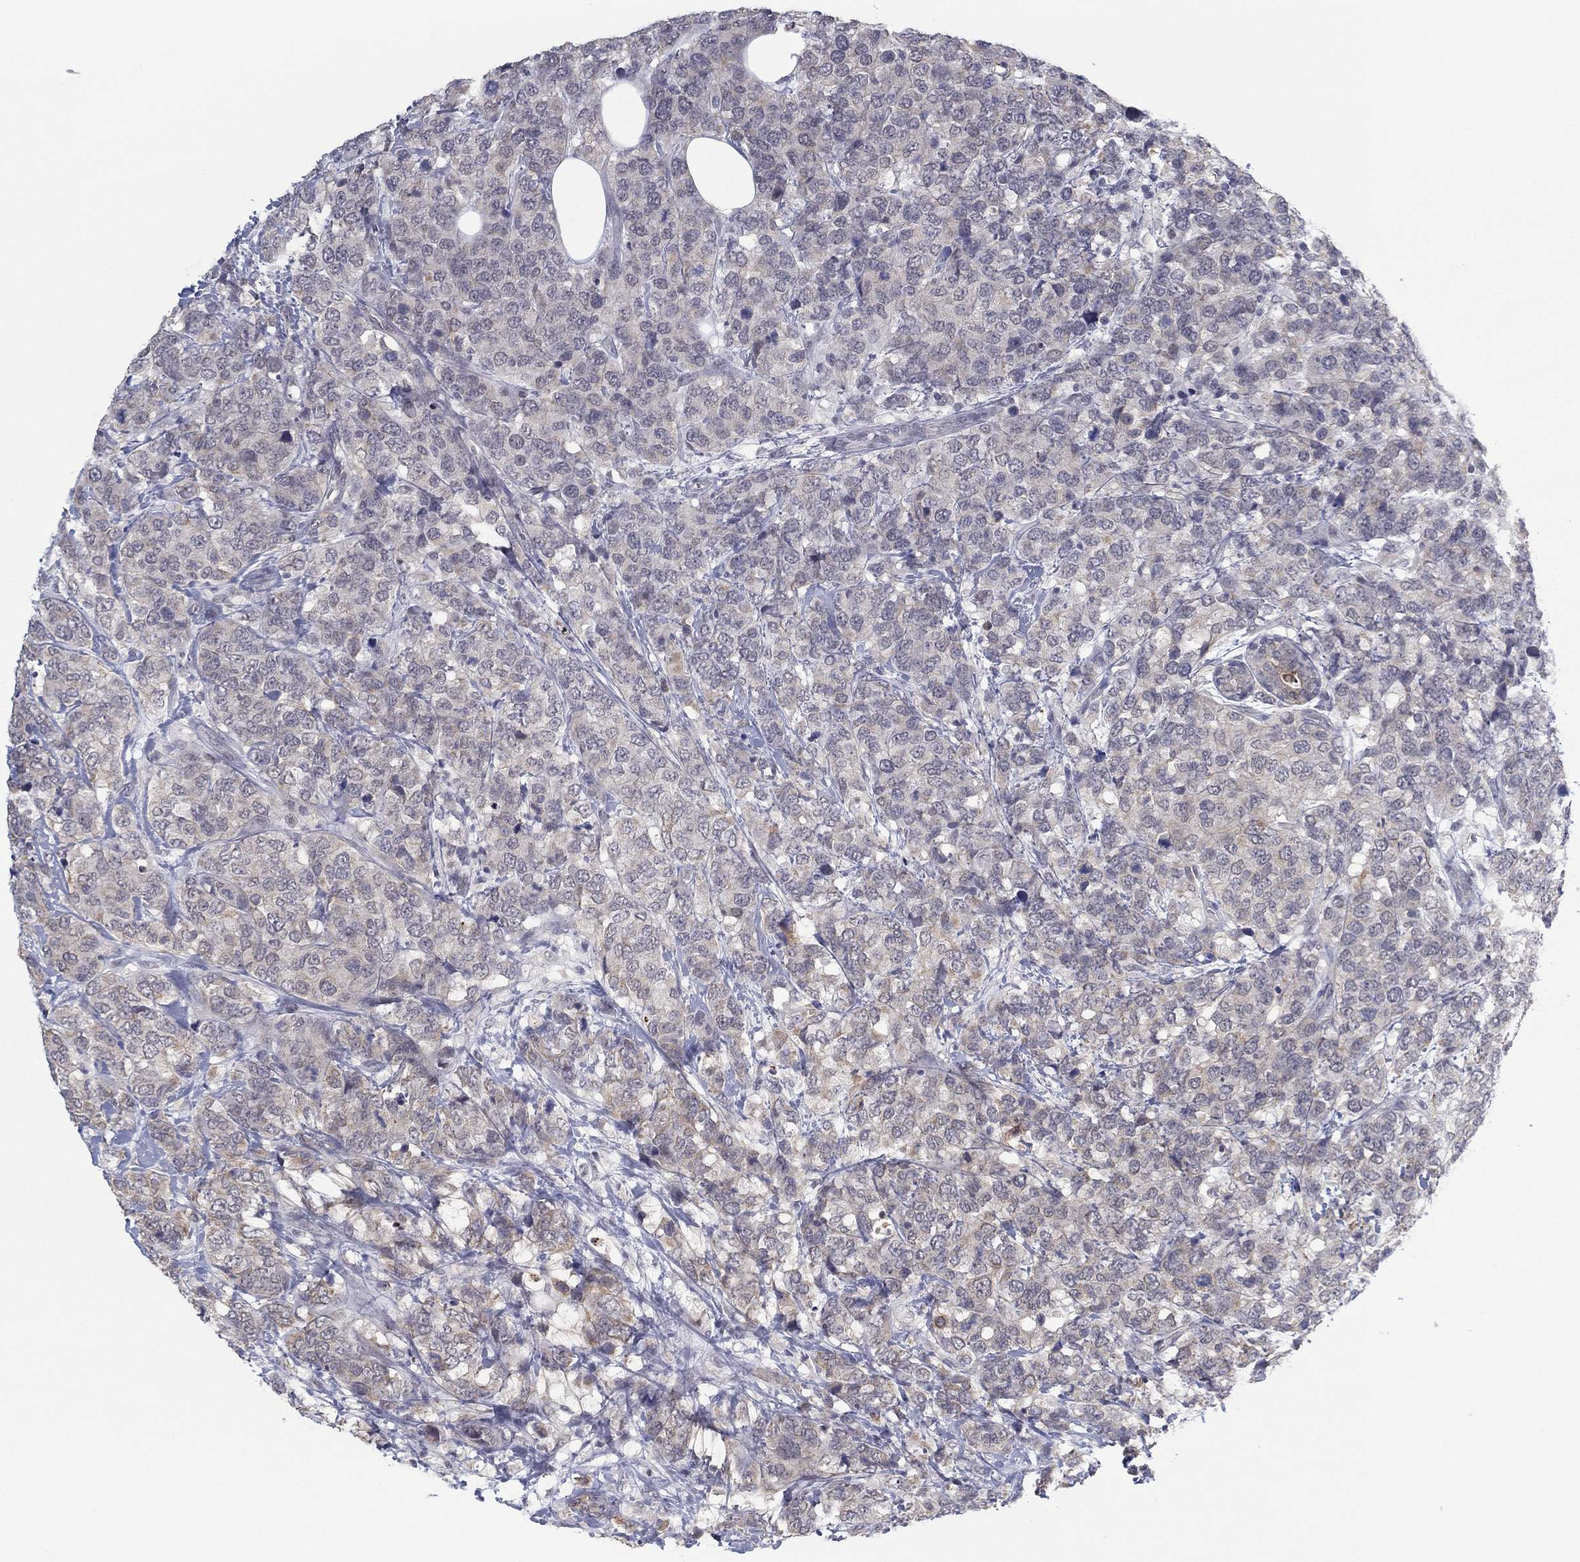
{"staining": {"intensity": "weak", "quantity": "25%-75%", "location": "cytoplasmic/membranous"}, "tissue": "breast cancer", "cell_type": "Tumor cells", "image_type": "cancer", "snomed": [{"axis": "morphology", "description": "Lobular carcinoma"}, {"axis": "topography", "description": "Breast"}], "caption": "Brown immunohistochemical staining in human breast cancer shows weak cytoplasmic/membranous positivity in about 25%-75% of tumor cells.", "gene": "SLC22A2", "patient": {"sex": "female", "age": 59}}